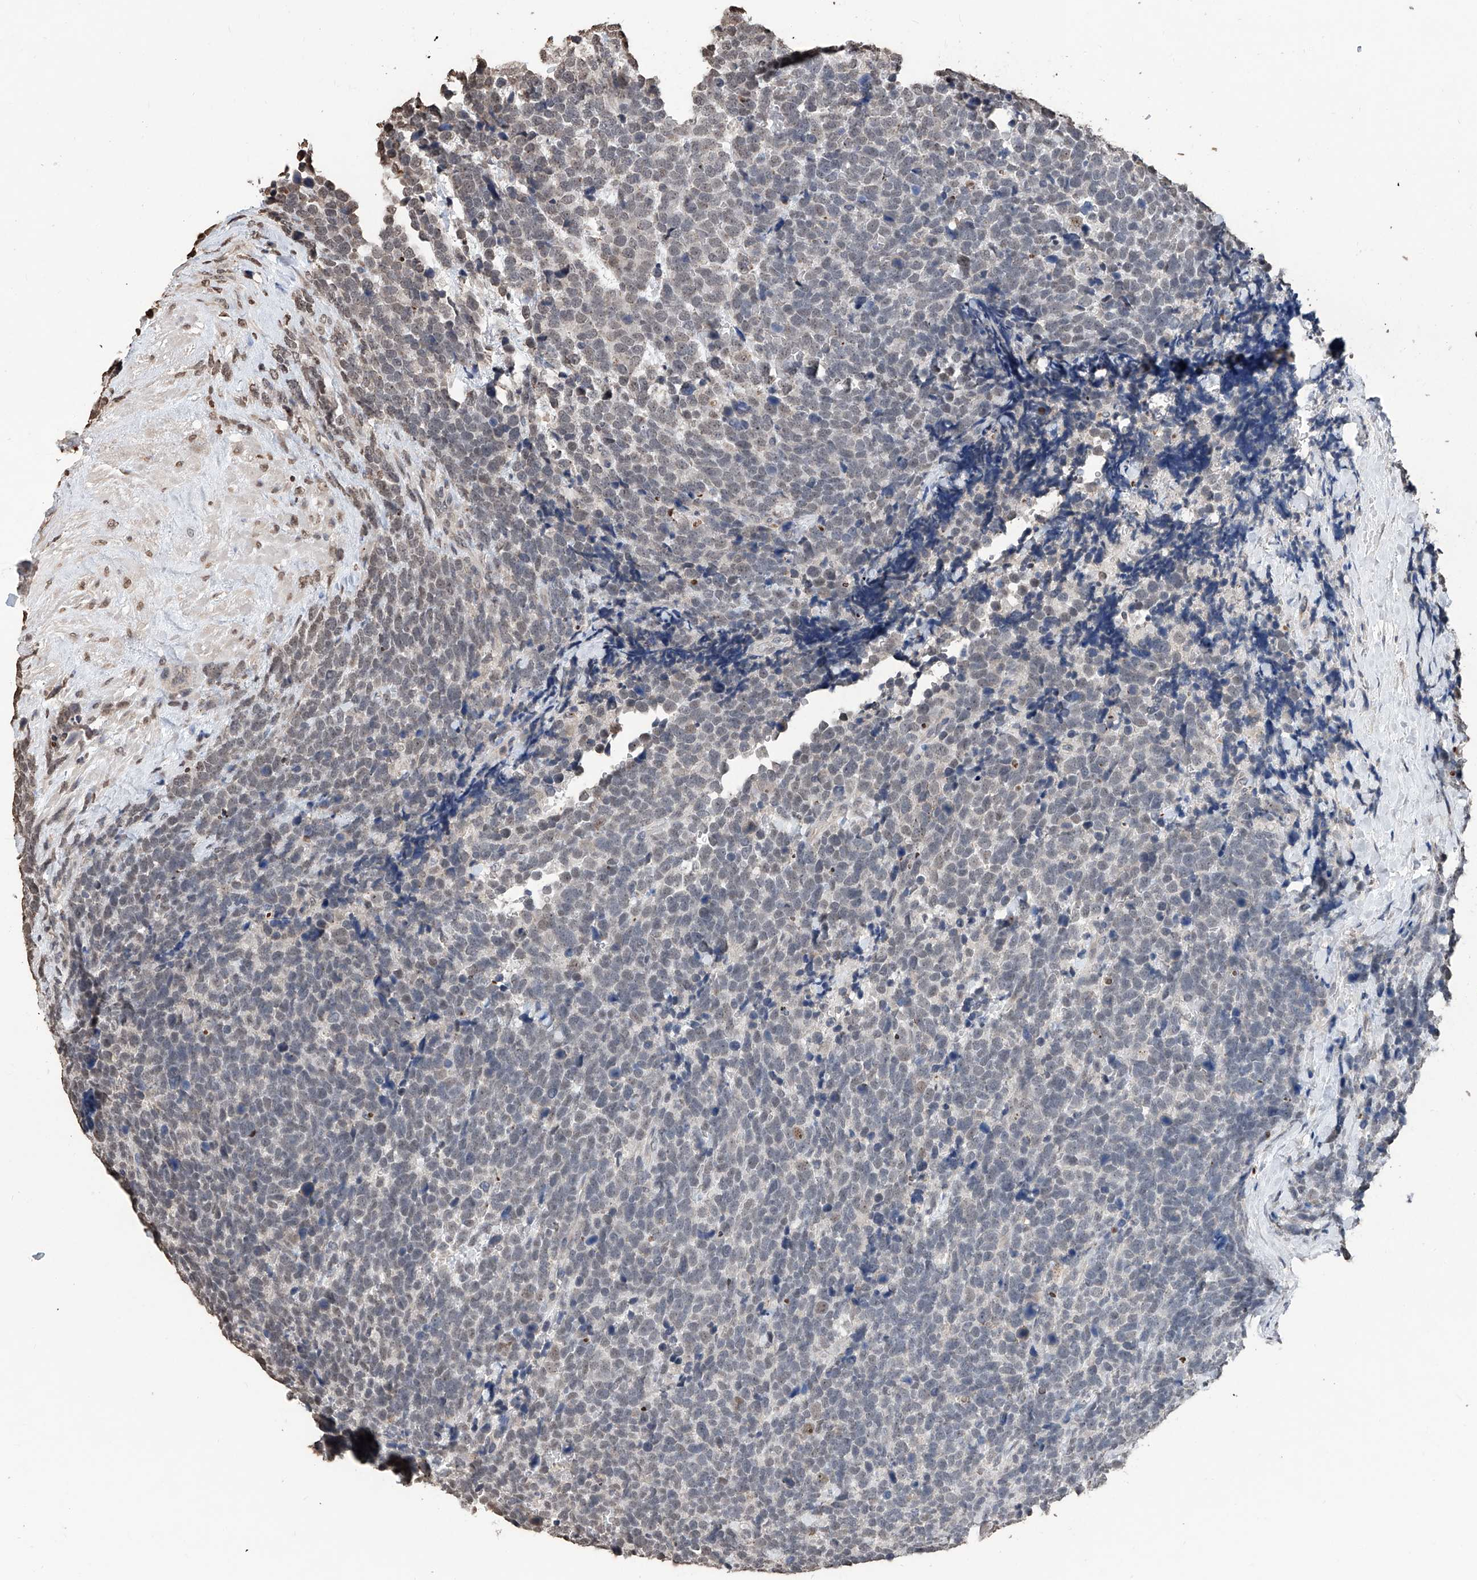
{"staining": {"intensity": "negative", "quantity": "none", "location": "none"}, "tissue": "urothelial cancer", "cell_type": "Tumor cells", "image_type": "cancer", "snomed": [{"axis": "morphology", "description": "Urothelial carcinoma, High grade"}, {"axis": "topography", "description": "Urinary bladder"}], "caption": "Tumor cells show no significant protein staining in urothelial cancer.", "gene": "RP9", "patient": {"sex": "female", "age": 82}}